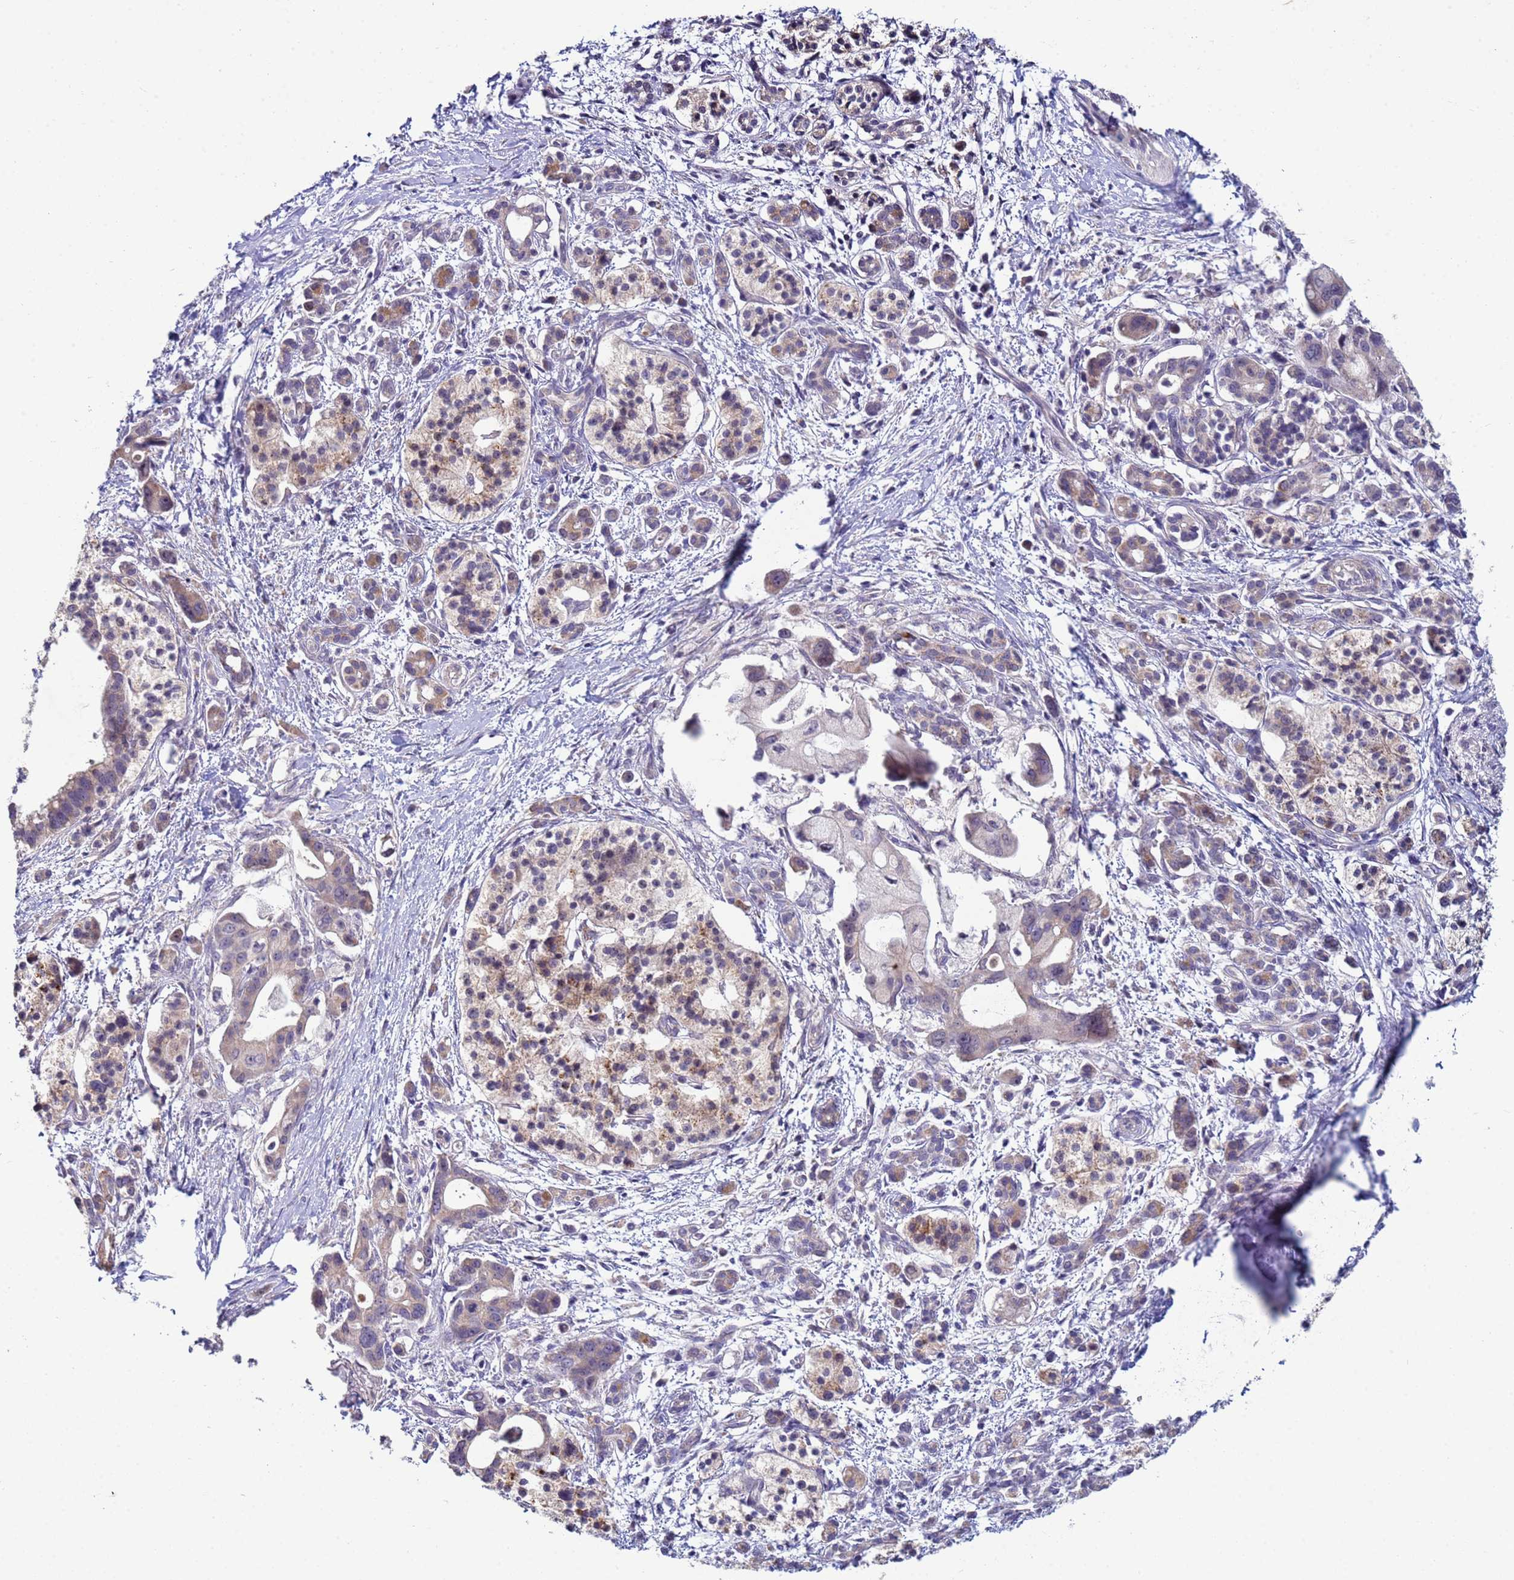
{"staining": {"intensity": "weak", "quantity": "<25%", "location": "cytoplasmic/membranous"}, "tissue": "pancreatic cancer", "cell_type": "Tumor cells", "image_type": "cancer", "snomed": [{"axis": "morphology", "description": "Adenocarcinoma, NOS"}, {"axis": "topography", "description": "Pancreas"}], "caption": "Tumor cells show no significant protein staining in pancreatic cancer (adenocarcinoma).", "gene": "CLHC1", "patient": {"sex": "male", "age": 68}}